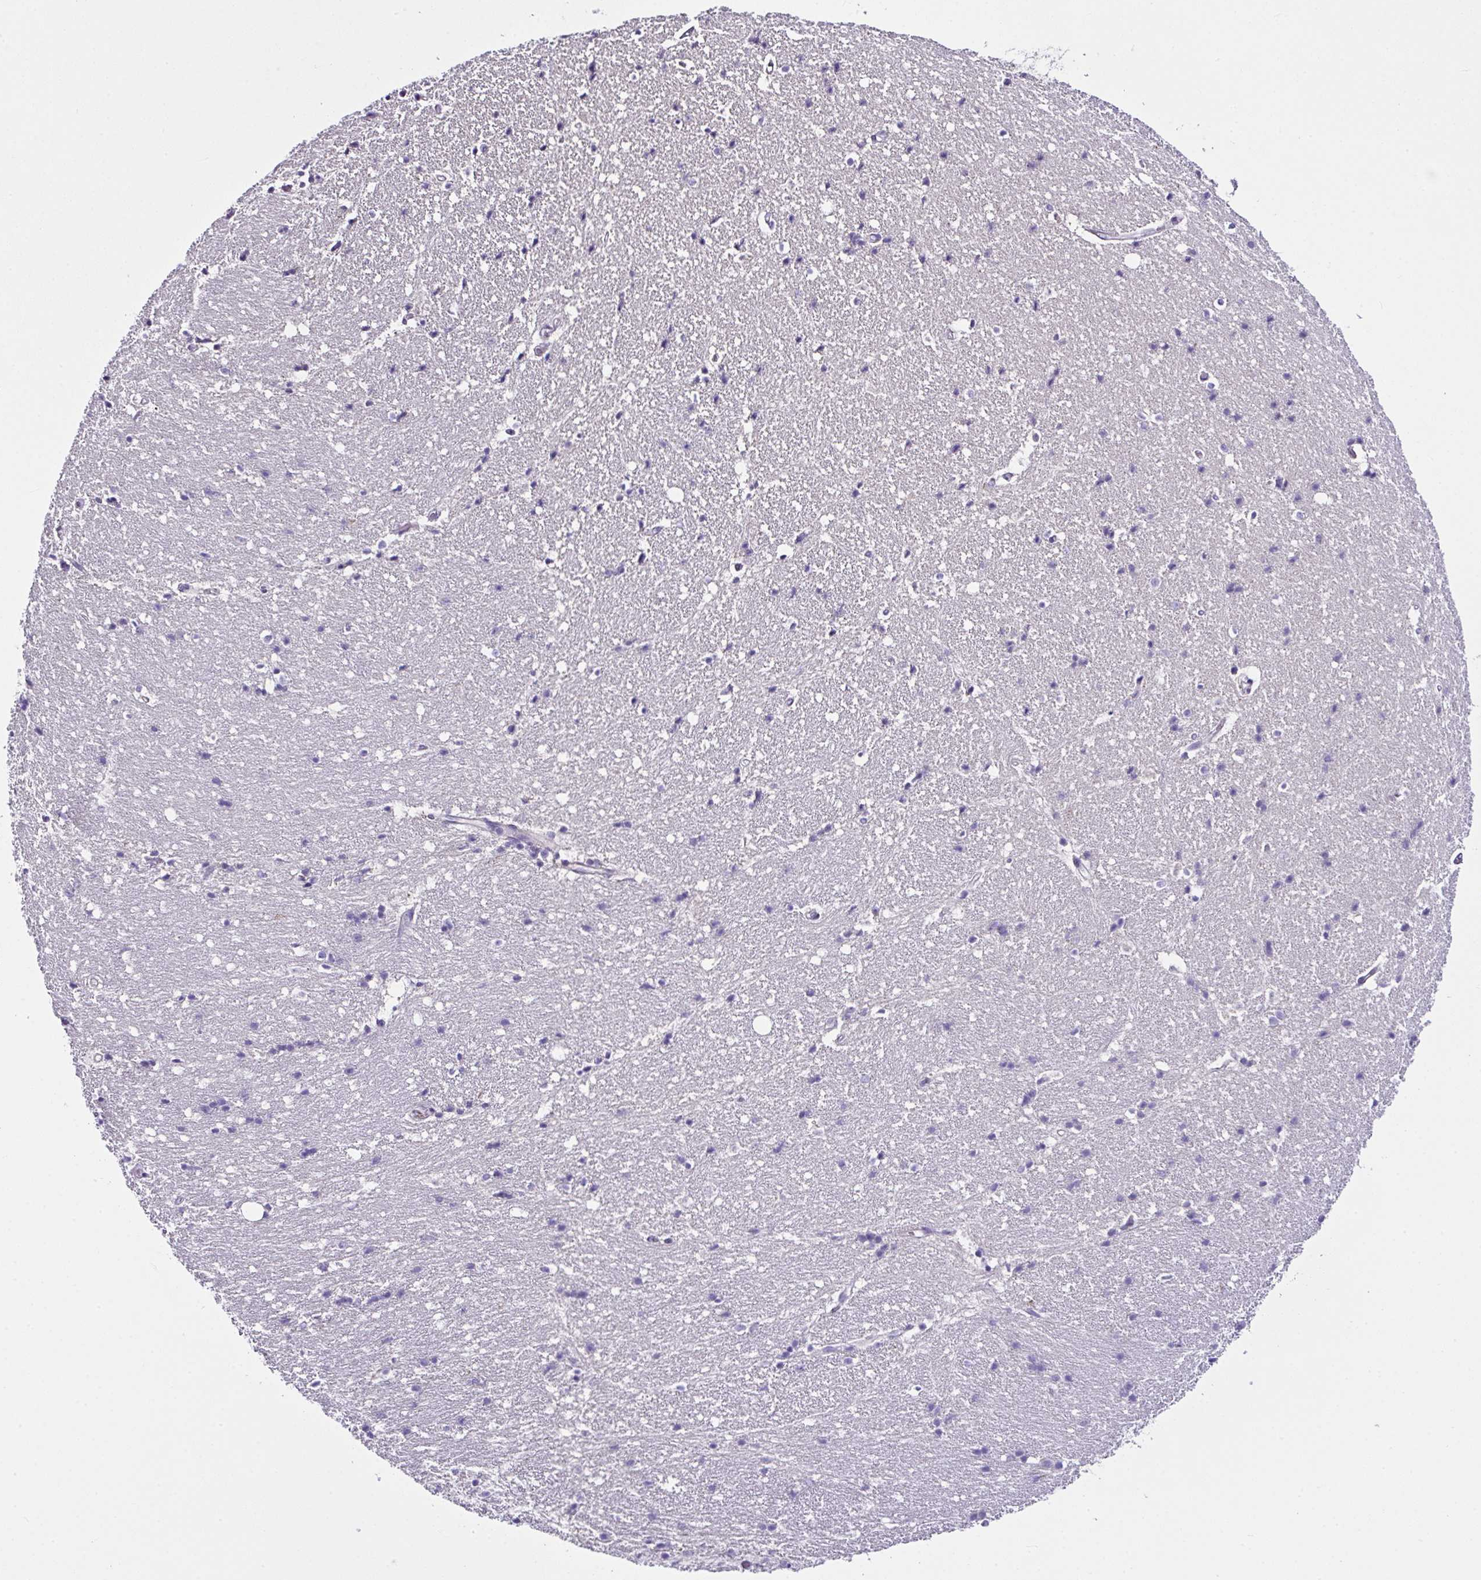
{"staining": {"intensity": "negative", "quantity": "none", "location": "none"}, "tissue": "hippocampus", "cell_type": "Glial cells", "image_type": "normal", "snomed": [{"axis": "morphology", "description": "Normal tissue, NOS"}, {"axis": "topography", "description": "Hippocampus"}], "caption": "IHC micrograph of benign hippocampus: human hippocampus stained with DAB exhibits no significant protein expression in glial cells. The staining was performed using DAB to visualize the protein expression in brown, while the nuclei were stained in blue with hematoxylin (Magnification: 20x).", "gene": "D2HGDH", "patient": {"sex": "male", "age": 63}}